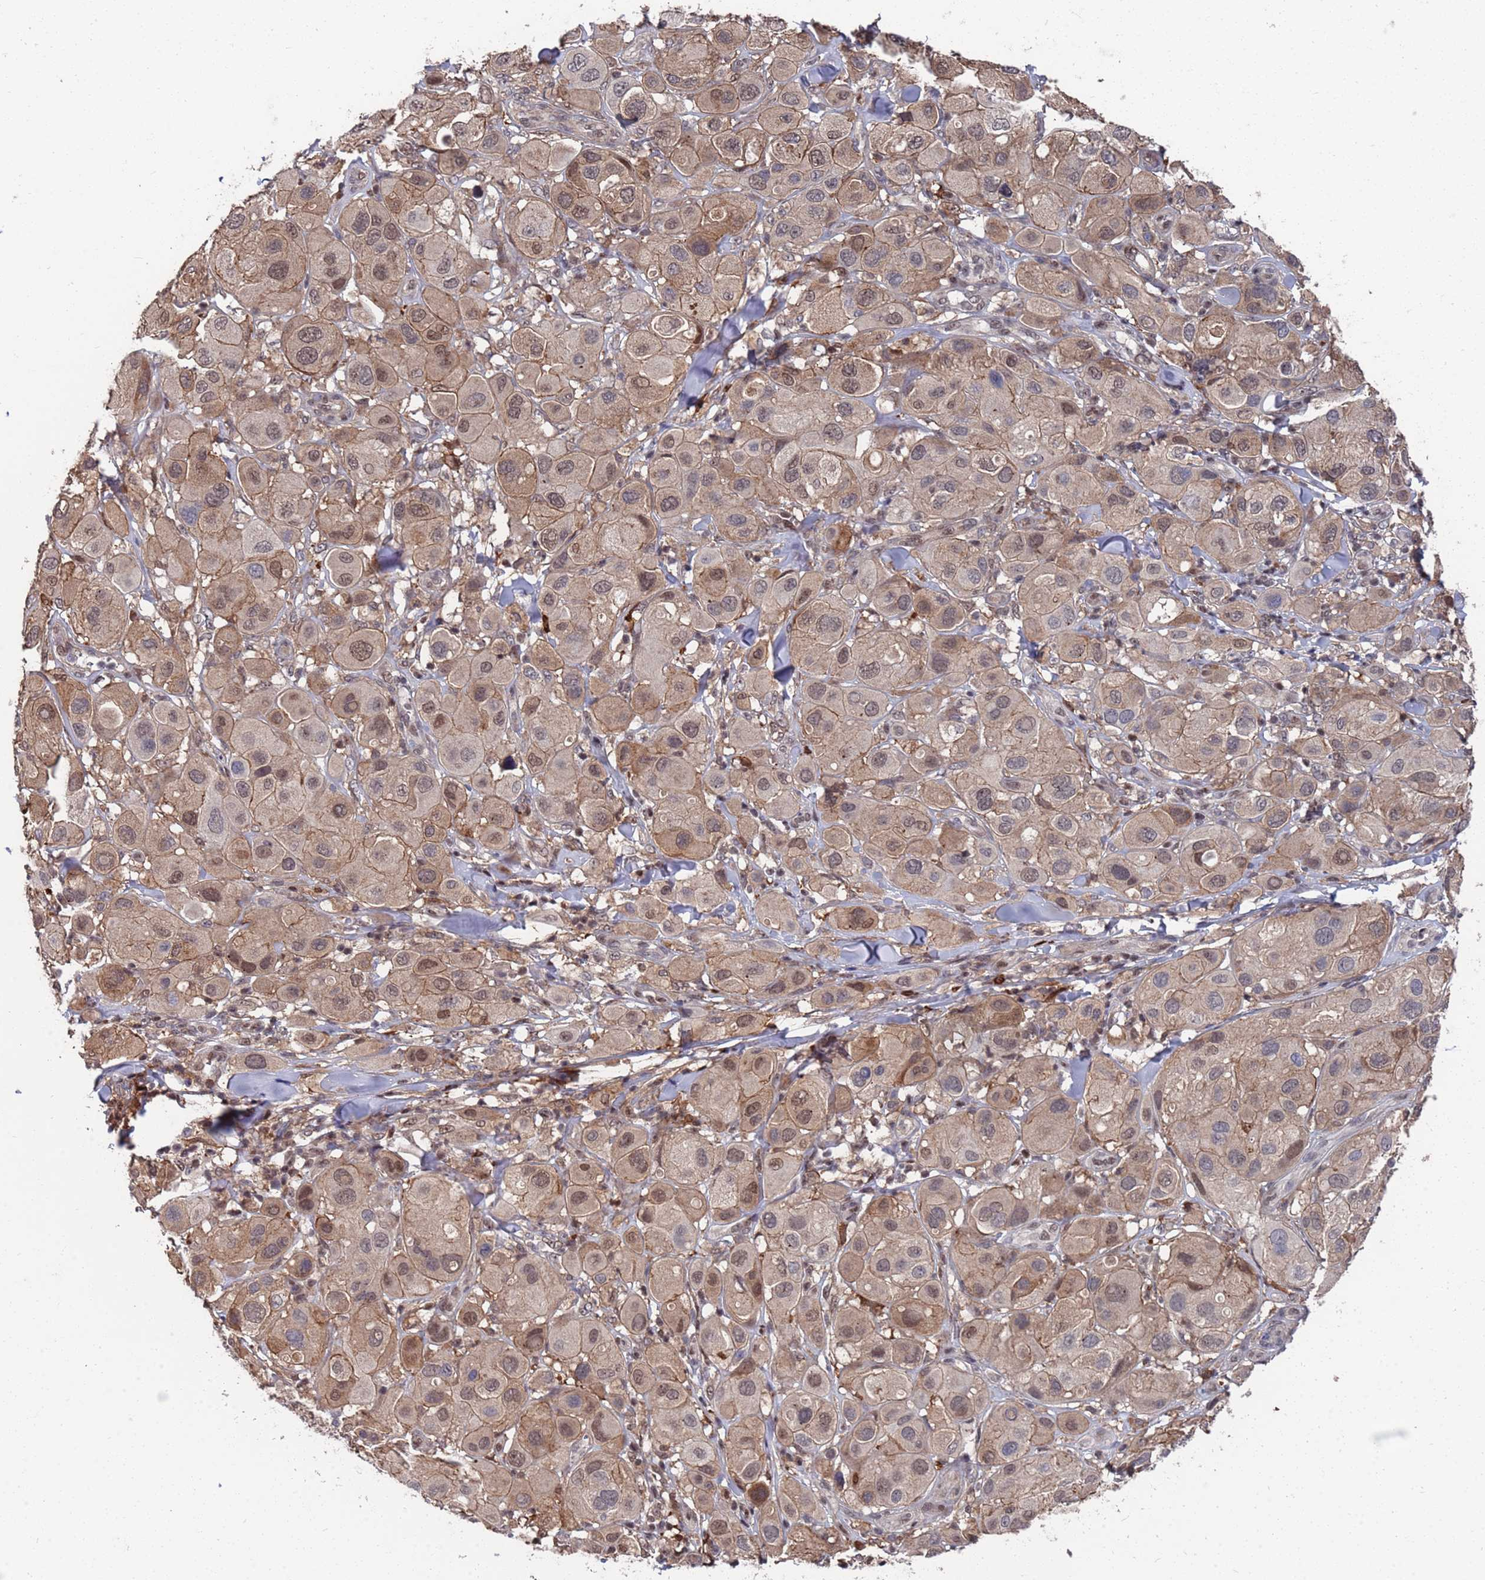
{"staining": {"intensity": "weak", "quantity": ">75%", "location": "cytoplasmic/membranous,nuclear"}, "tissue": "melanoma", "cell_type": "Tumor cells", "image_type": "cancer", "snomed": [{"axis": "morphology", "description": "Malignant melanoma, Metastatic site"}, {"axis": "topography", "description": "Skin"}], "caption": "Immunohistochemical staining of human melanoma displays low levels of weak cytoplasmic/membranous and nuclear protein expression in approximately >75% of tumor cells.", "gene": "TMBIM6", "patient": {"sex": "male", "age": 41}}